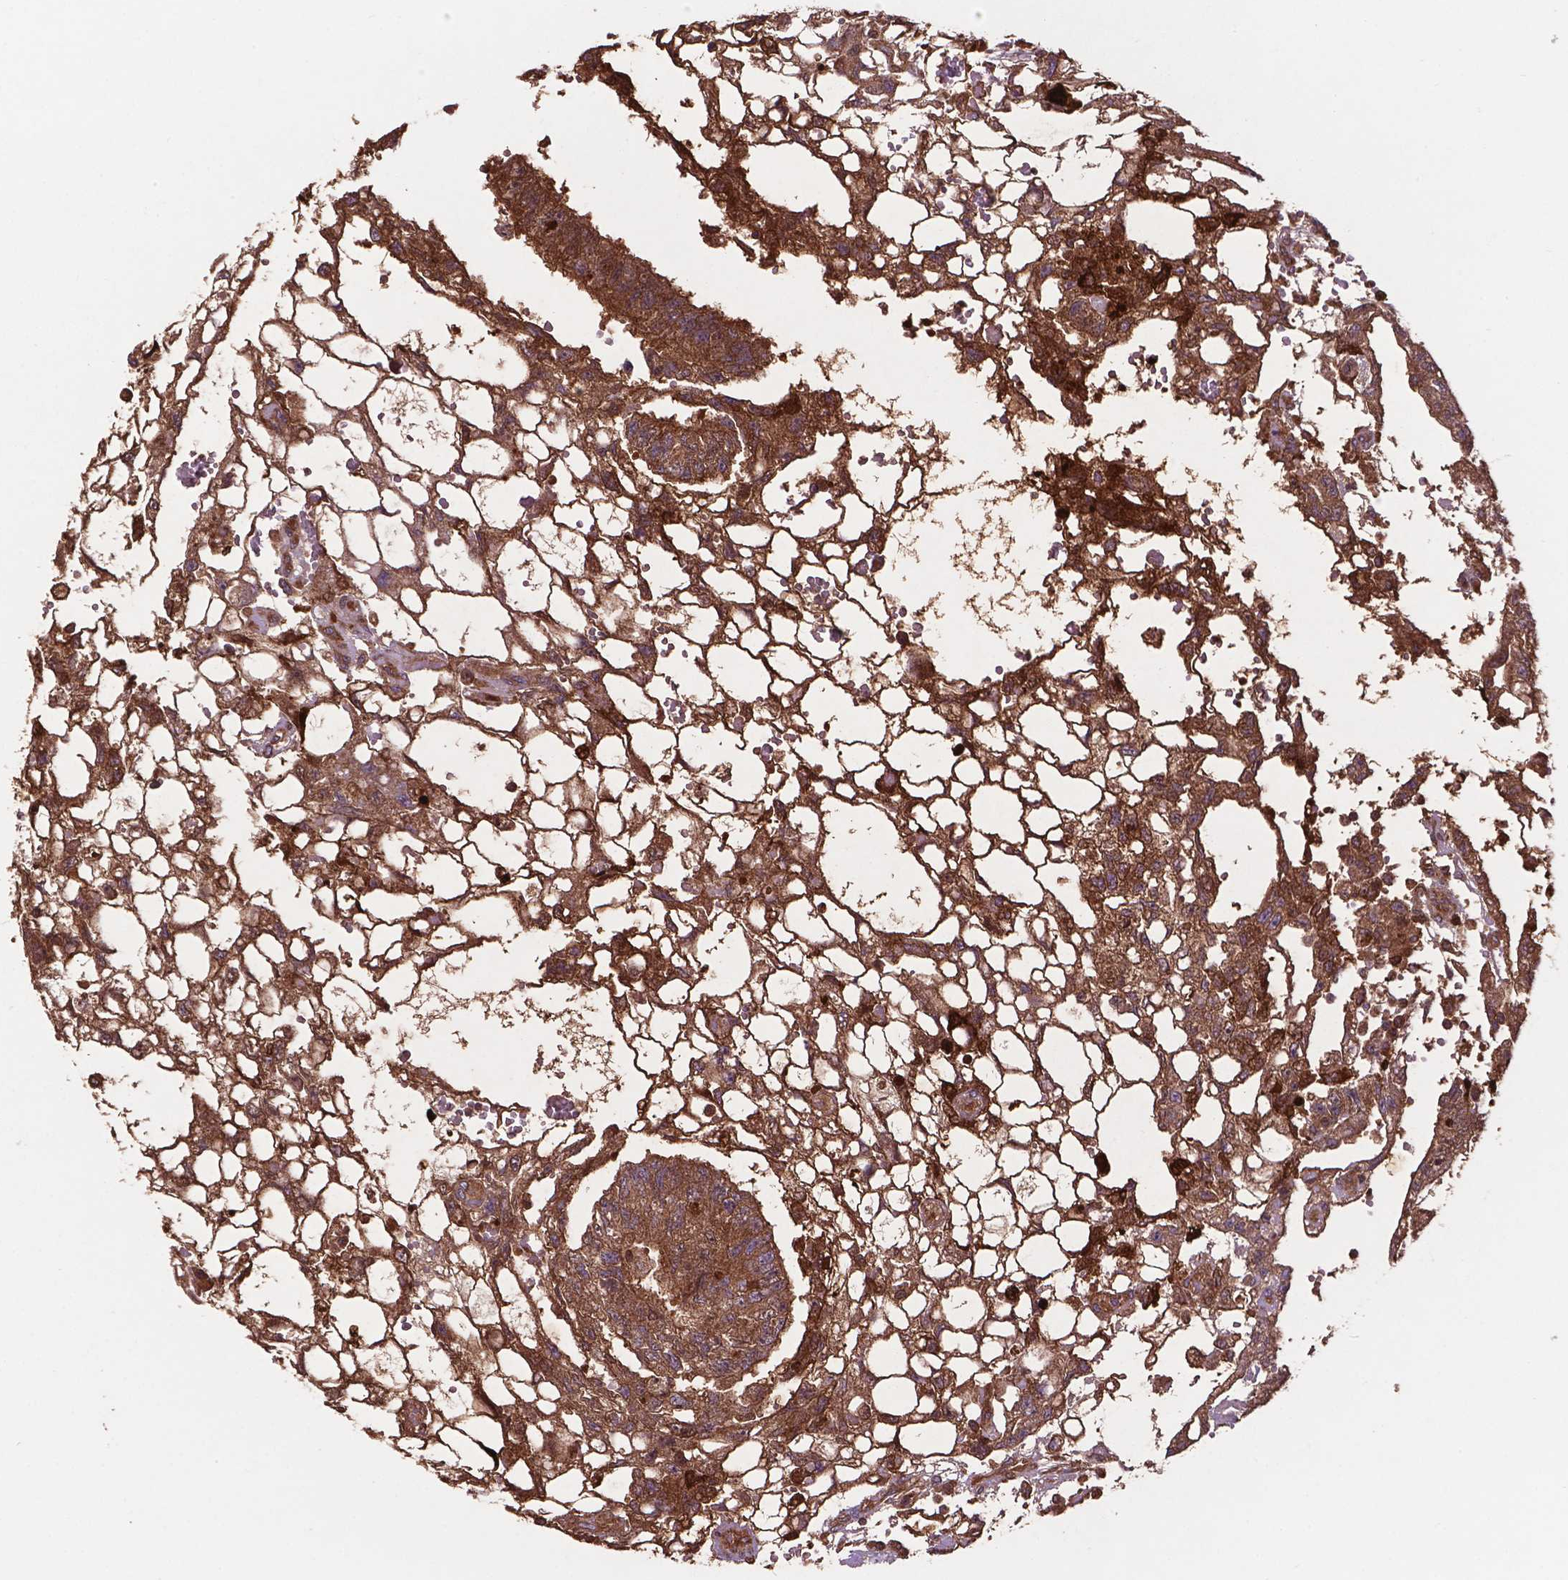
{"staining": {"intensity": "strong", "quantity": ">75%", "location": "cytoplasmic/membranous"}, "tissue": "testis cancer", "cell_type": "Tumor cells", "image_type": "cancer", "snomed": [{"axis": "morphology", "description": "Carcinoma, Embryonal, NOS"}, {"axis": "topography", "description": "Testis"}], "caption": "A photomicrograph of human testis embryonal carcinoma stained for a protein displays strong cytoplasmic/membranous brown staining in tumor cells.", "gene": "SMAD3", "patient": {"sex": "male", "age": 32}}